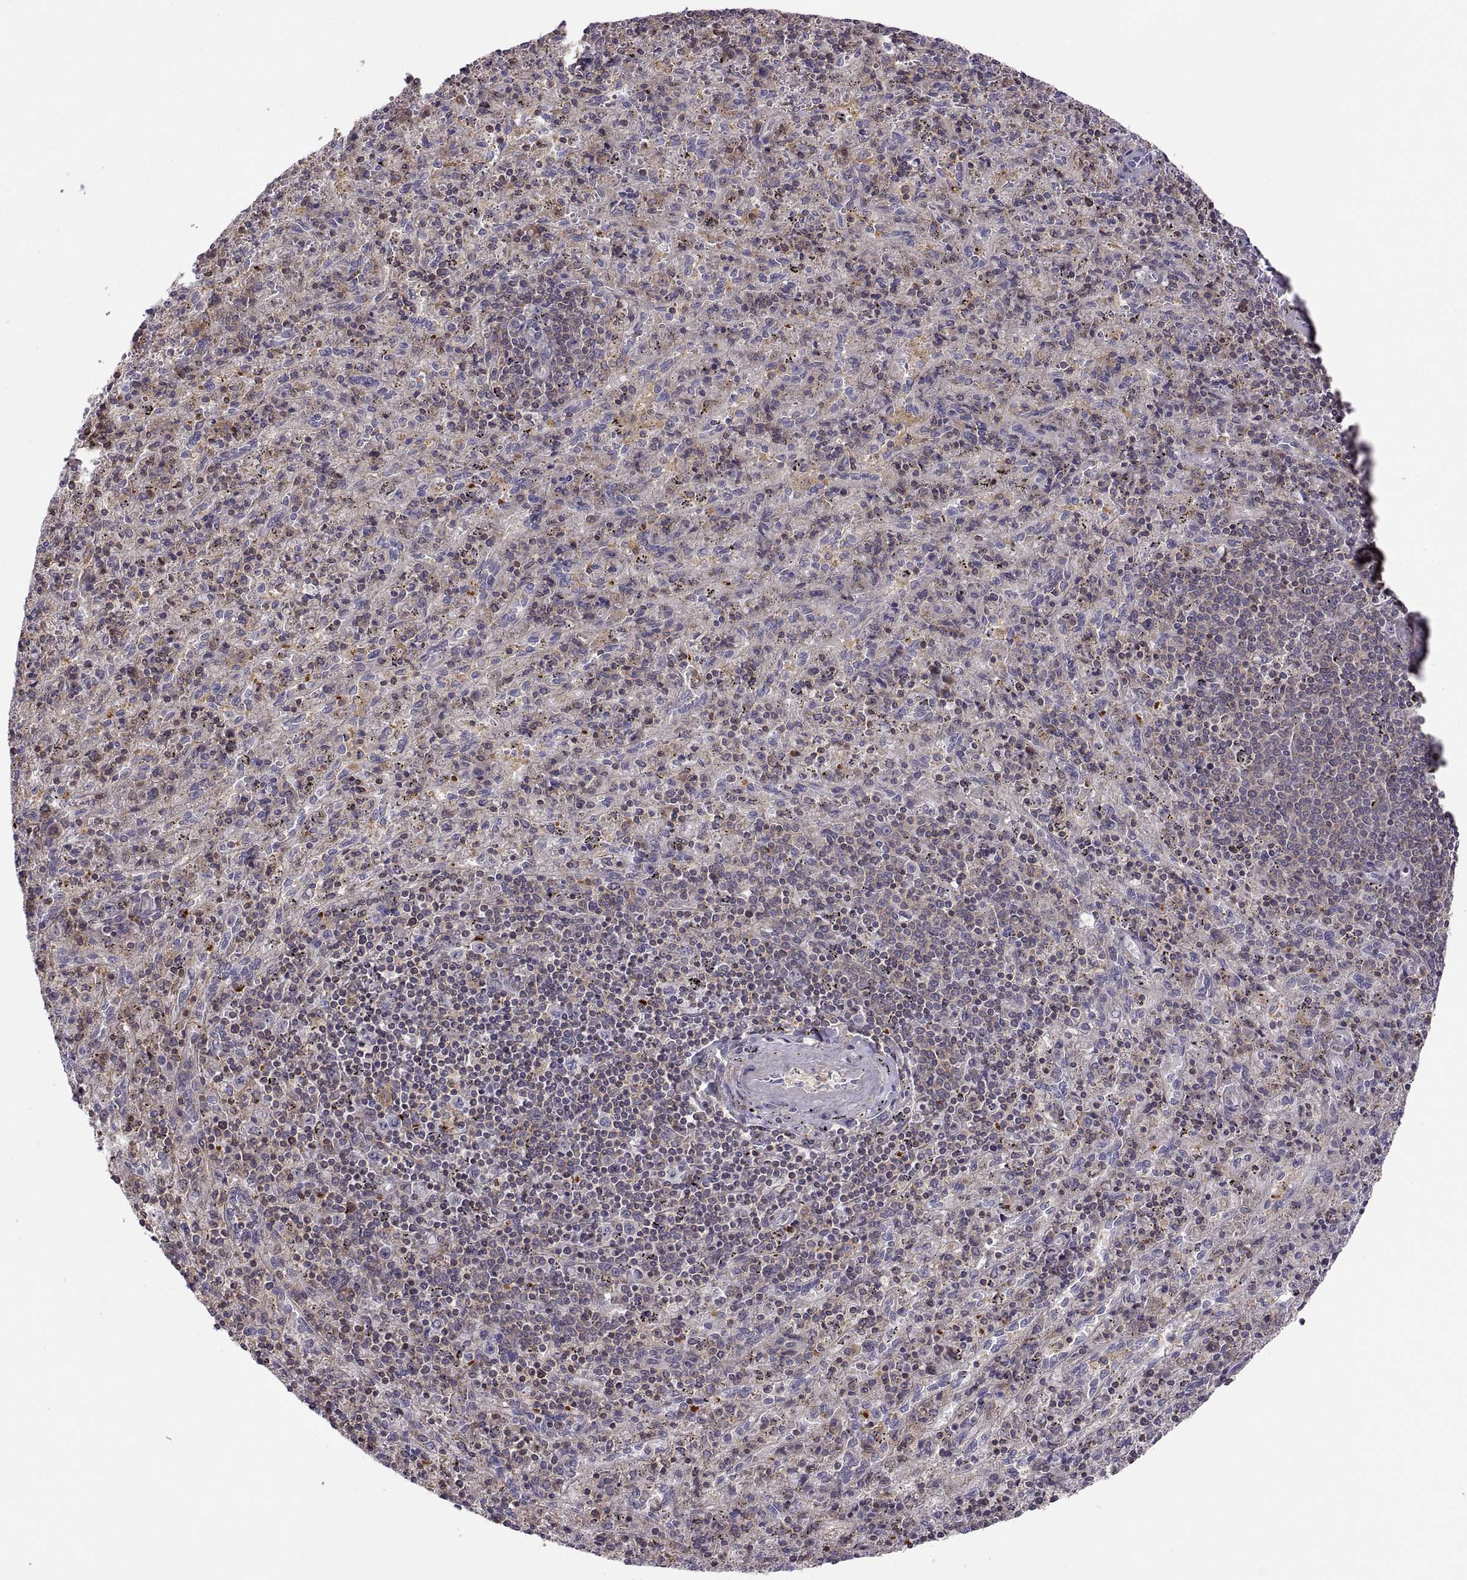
{"staining": {"intensity": "weak", "quantity": "<25%", "location": "cytoplasmic/membranous"}, "tissue": "spleen", "cell_type": "Cells in red pulp", "image_type": "normal", "snomed": [{"axis": "morphology", "description": "Normal tissue, NOS"}, {"axis": "topography", "description": "Spleen"}], "caption": "Cells in red pulp show no significant expression in normal spleen.", "gene": "SPATA32", "patient": {"sex": "male", "age": 57}}